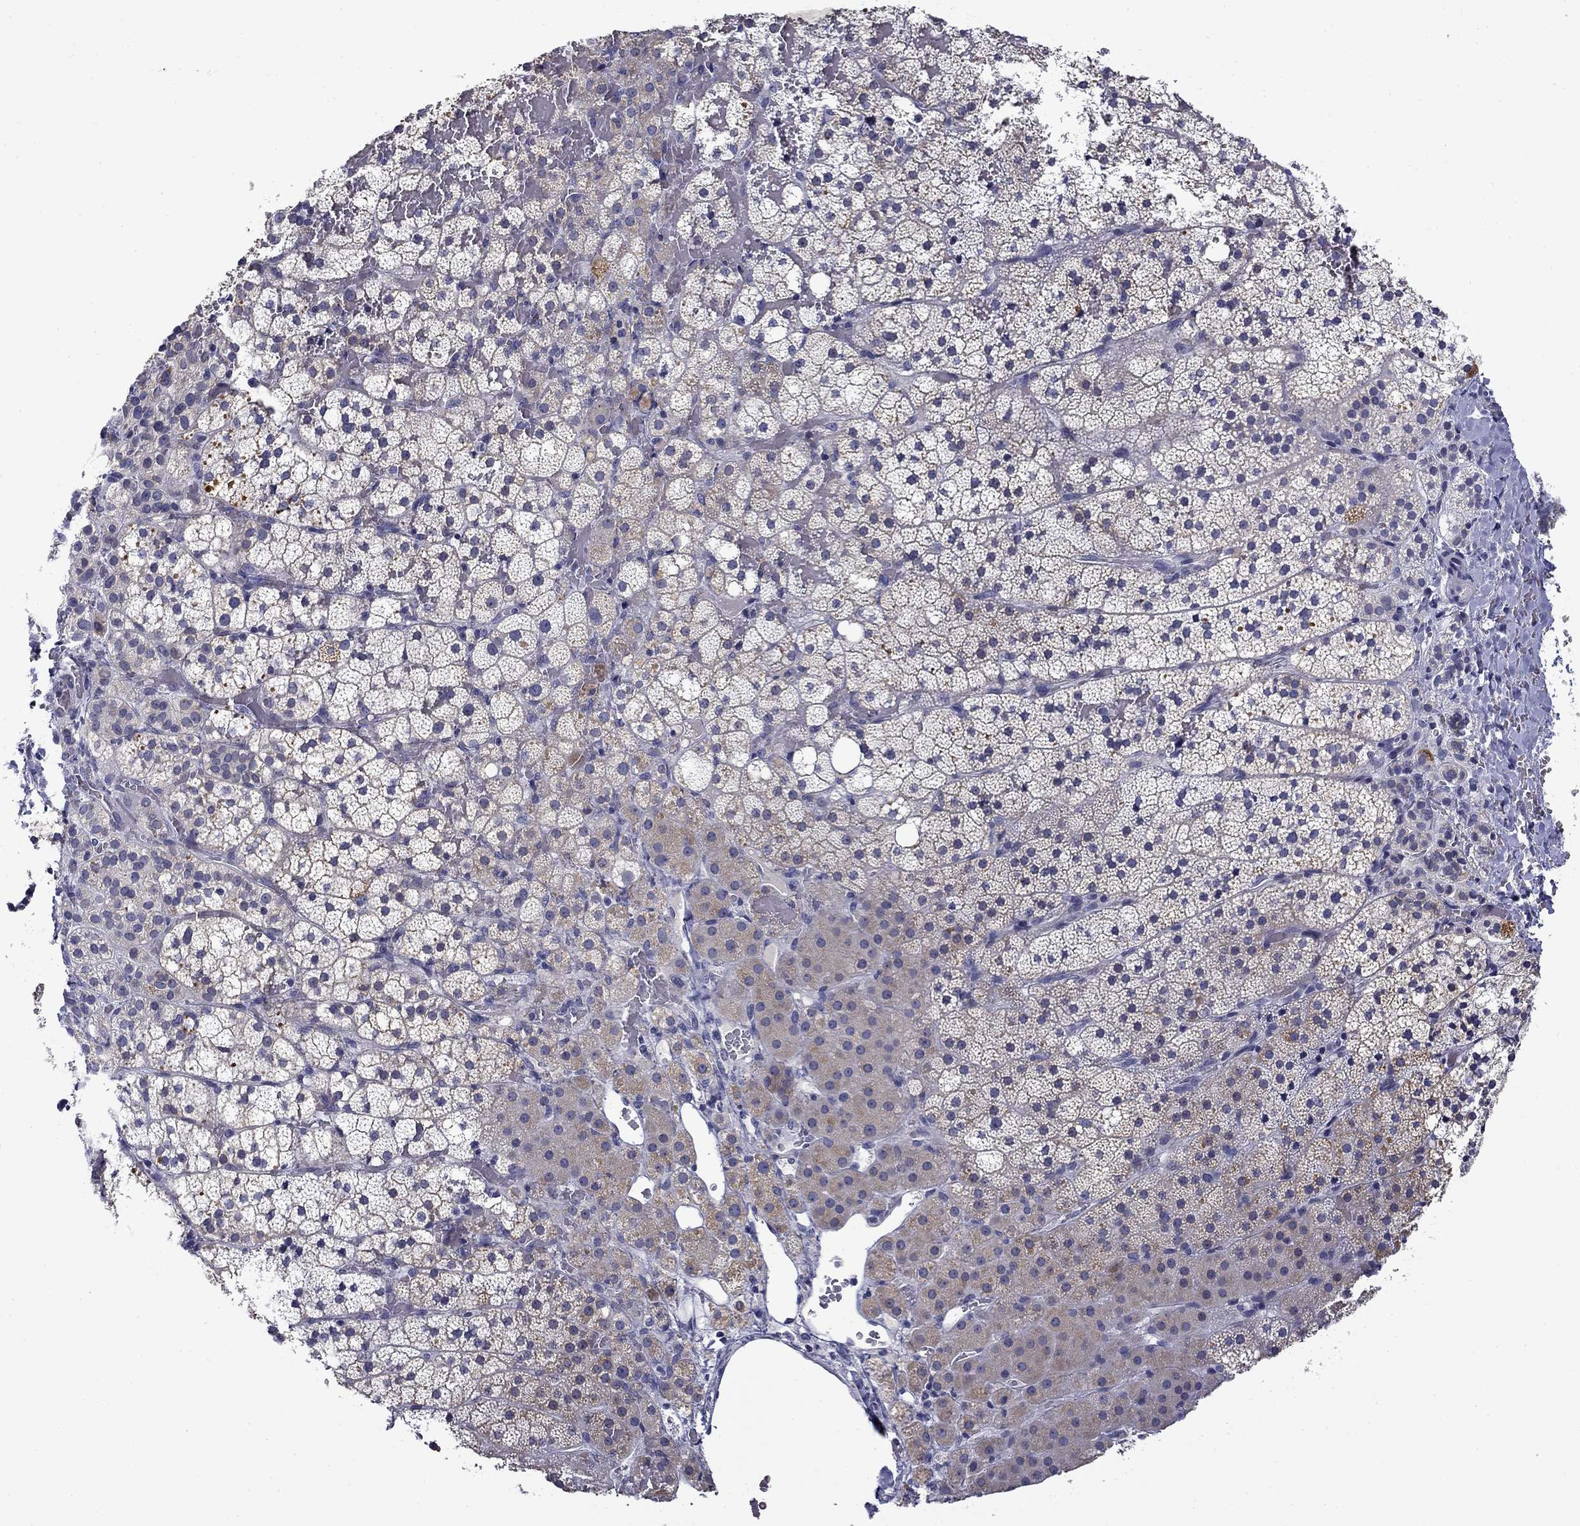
{"staining": {"intensity": "moderate", "quantity": "<25%", "location": "cytoplasmic/membranous"}, "tissue": "adrenal gland", "cell_type": "Glandular cells", "image_type": "normal", "snomed": [{"axis": "morphology", "description": "Normal tissue, NOS"}, {"axis": "topography", "description": "Adrenal gland"}], "caption": "Protein staining of unremarkable adrenal gland shows moderate cytoplasmic/membranous staining in approximately <25% of glandular cells.", "gene": "SPATA7", "patient": {"sex": "male", "age": 53}}